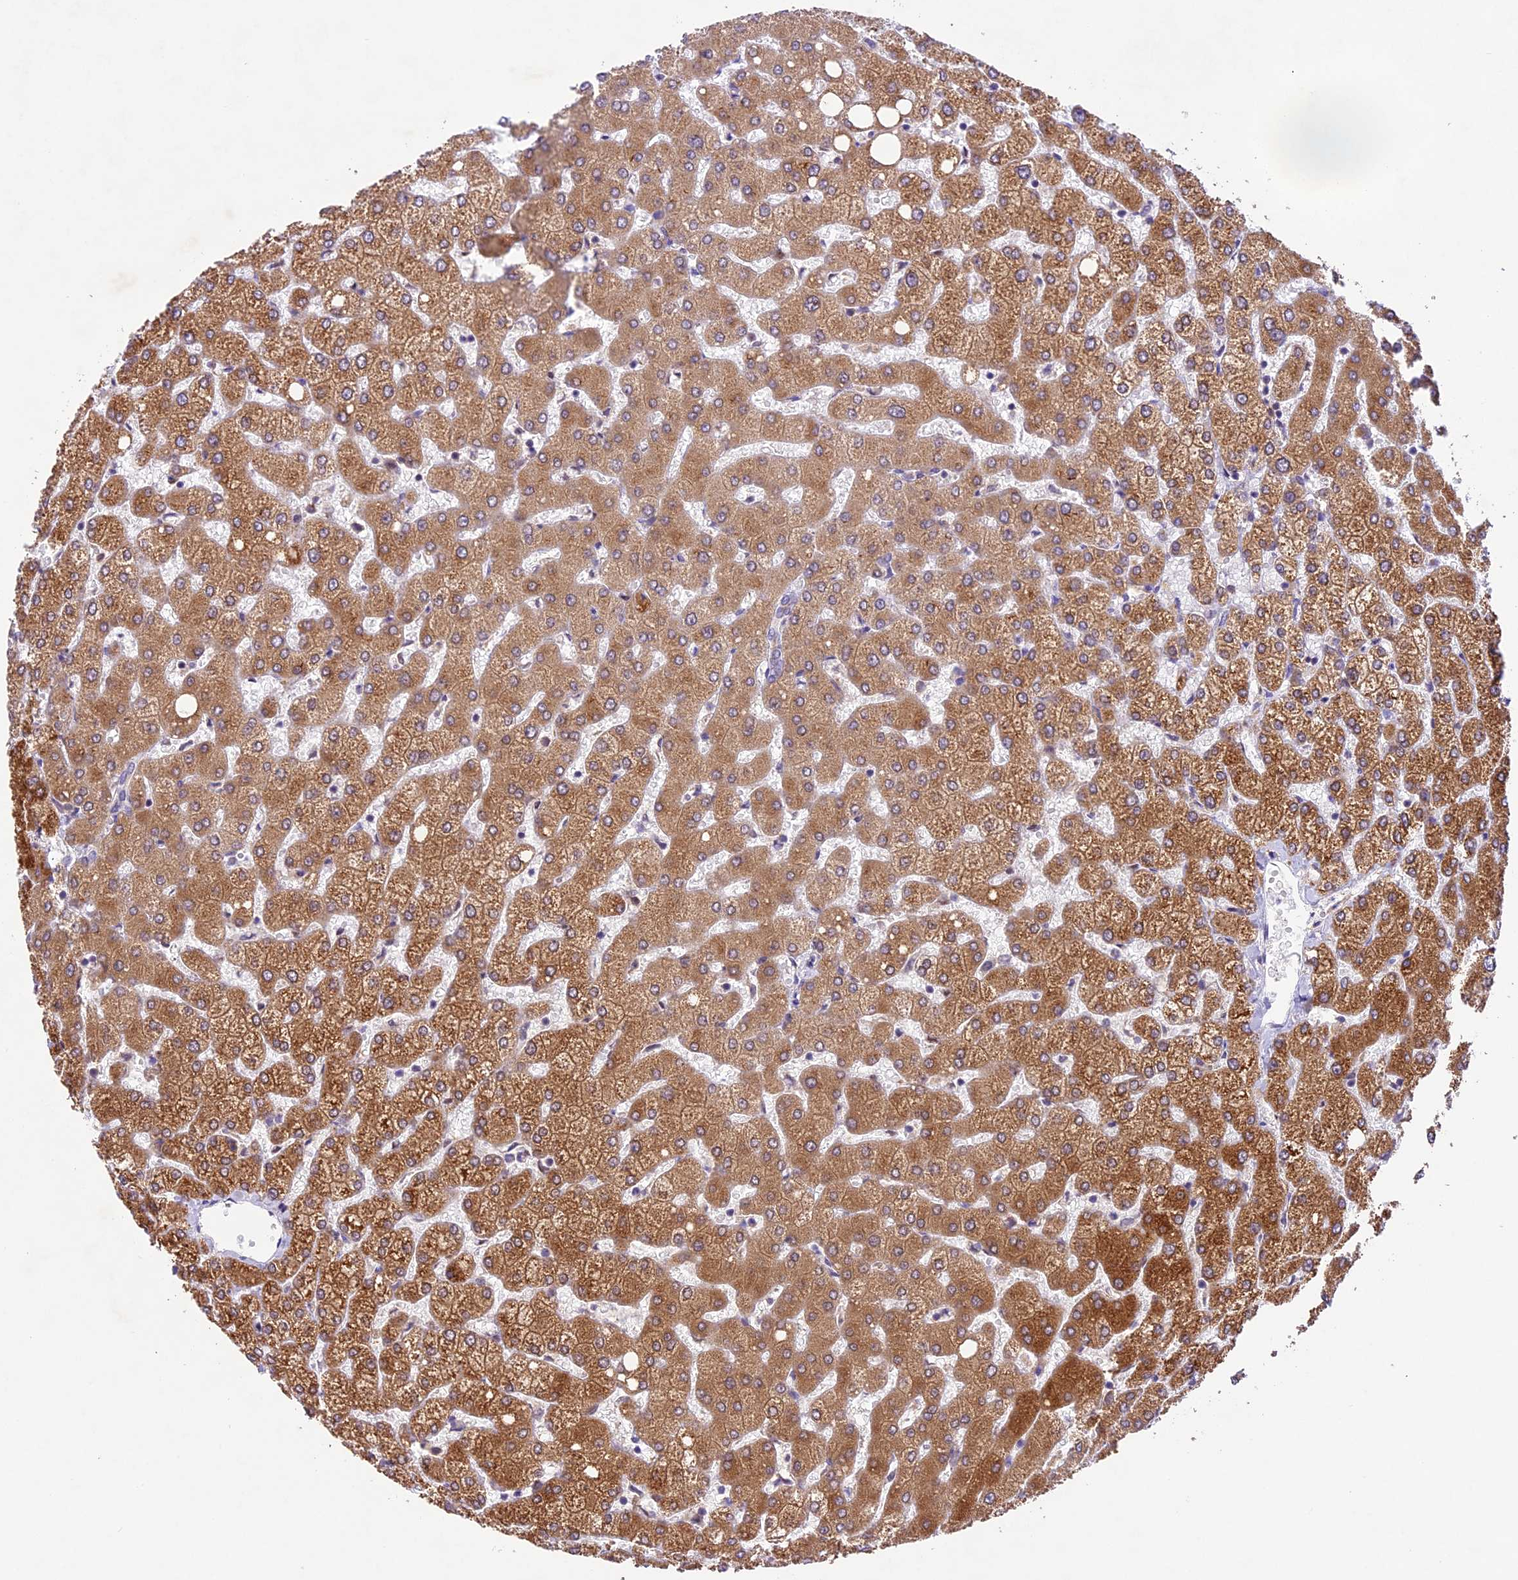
{"staining": {"intensity": "negative", "quantity": "none", "location": "none"}, "tissue": "liver", "cell_type": "Cholangiocytes", "image_type": "normal", "snomed": [{"axis": "morphology", "description": "Normal tissue, NOS"}, {"axis": "topography", "description": "Liver"}], "caption": "IHC of normal human liver displays no expression in cholangiocytes.", "gene": "SHKBP1", "patient": {"sex": "female", "age": 54}}